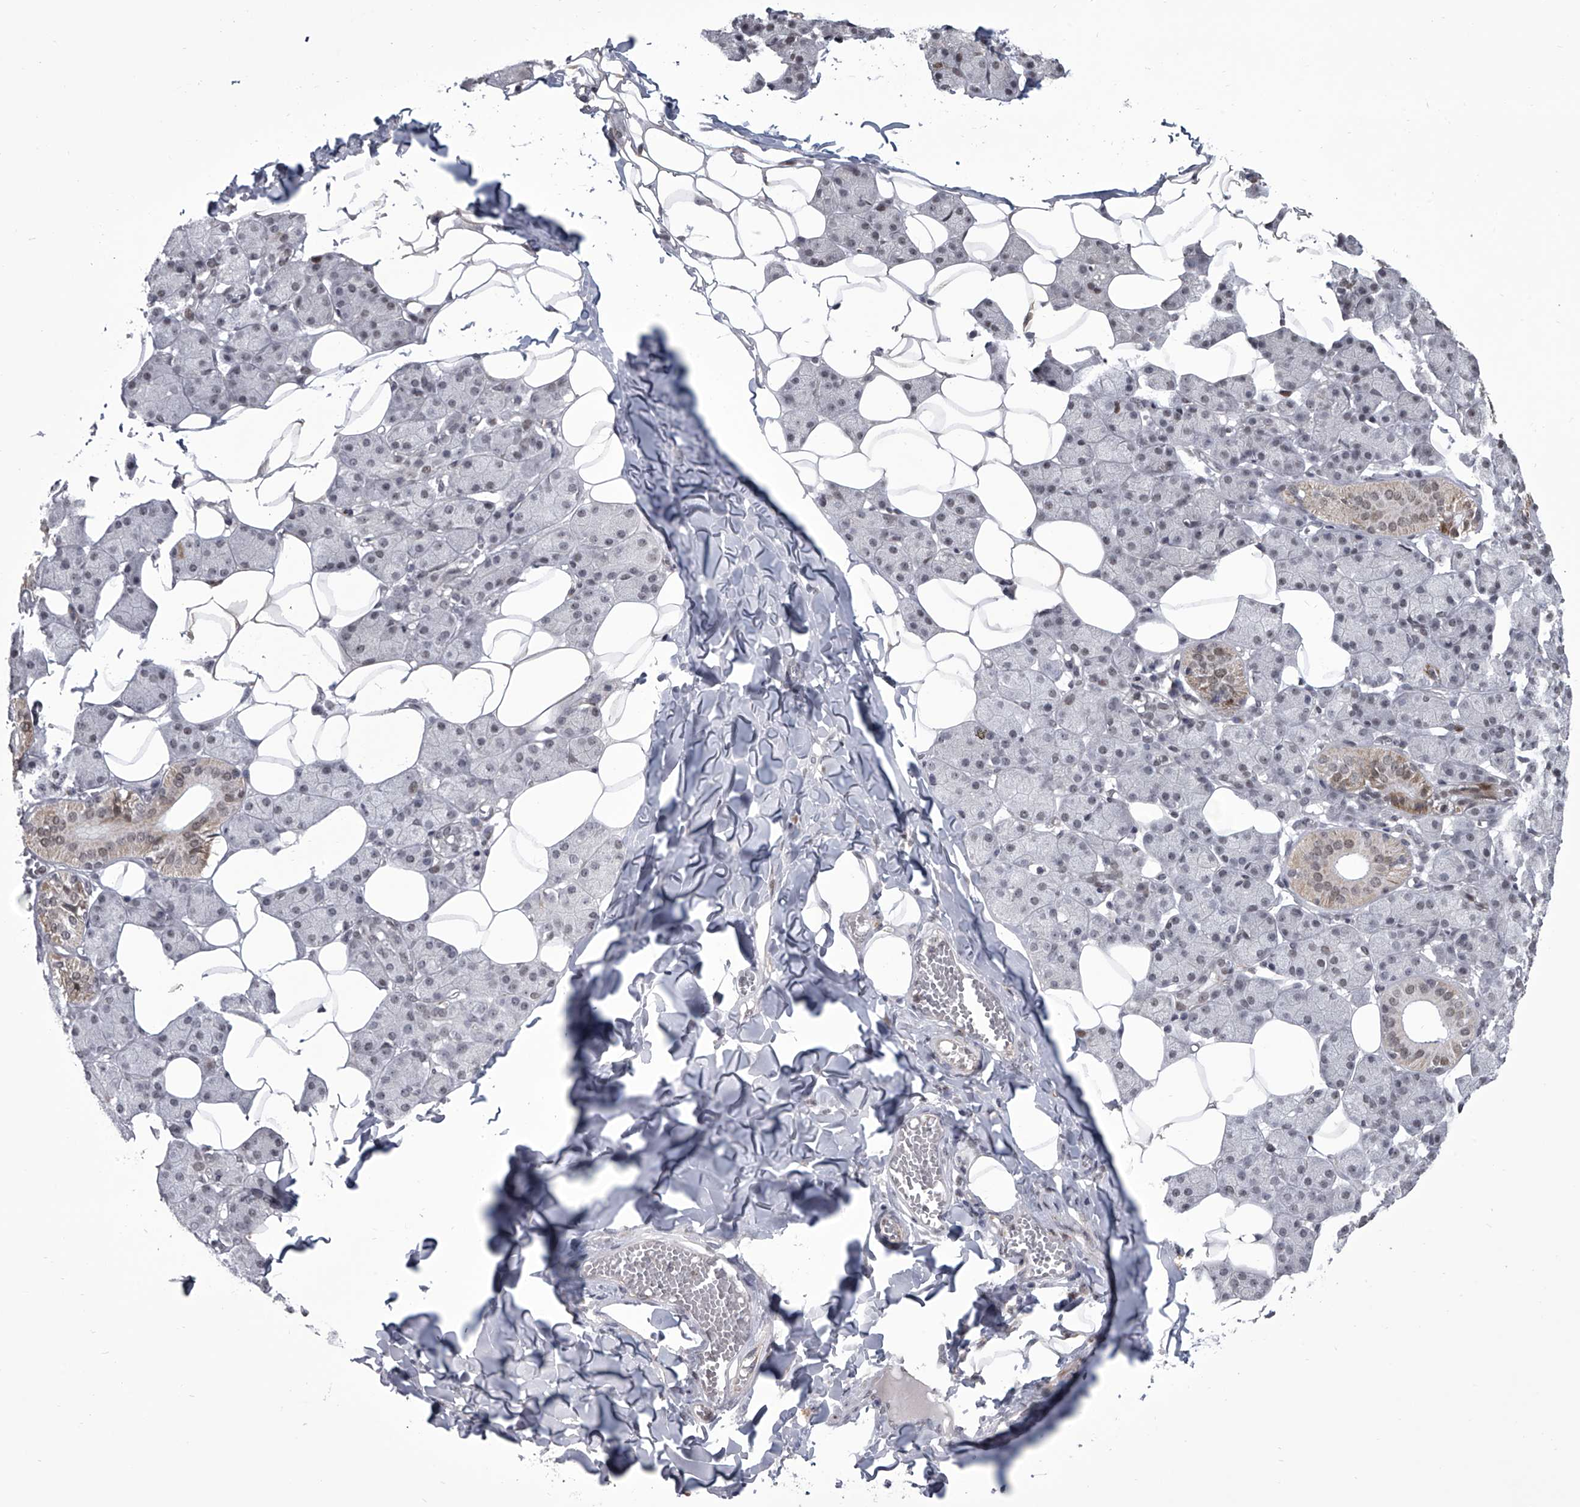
{"staining": {"intensity": "moderate", "quantity": "<25%", "location": "cytoplasmic/membranous,nuclear"}, "tissue": "salivary gland", "cell_type": "Glandular cells", "image_type": "normal", "snomed": [{"axis": "morphology", "description": "Normal tissue, NOS"}, {"axis": "topography", "description": "Salivary gland"}], "caption": "Normal salivary gland was stained to show a protein in brown. There is low levels of moderate cytoplasmic/membranous,nuclear expression in about <25% of glandular cells. The protein of interest is stained brown, and the nuclei are stained in blue (DAB IHC with brightfield microscopy, high magnification).", "gene": "MLLT1", "patient": {"sex": "female", "age": 33}}